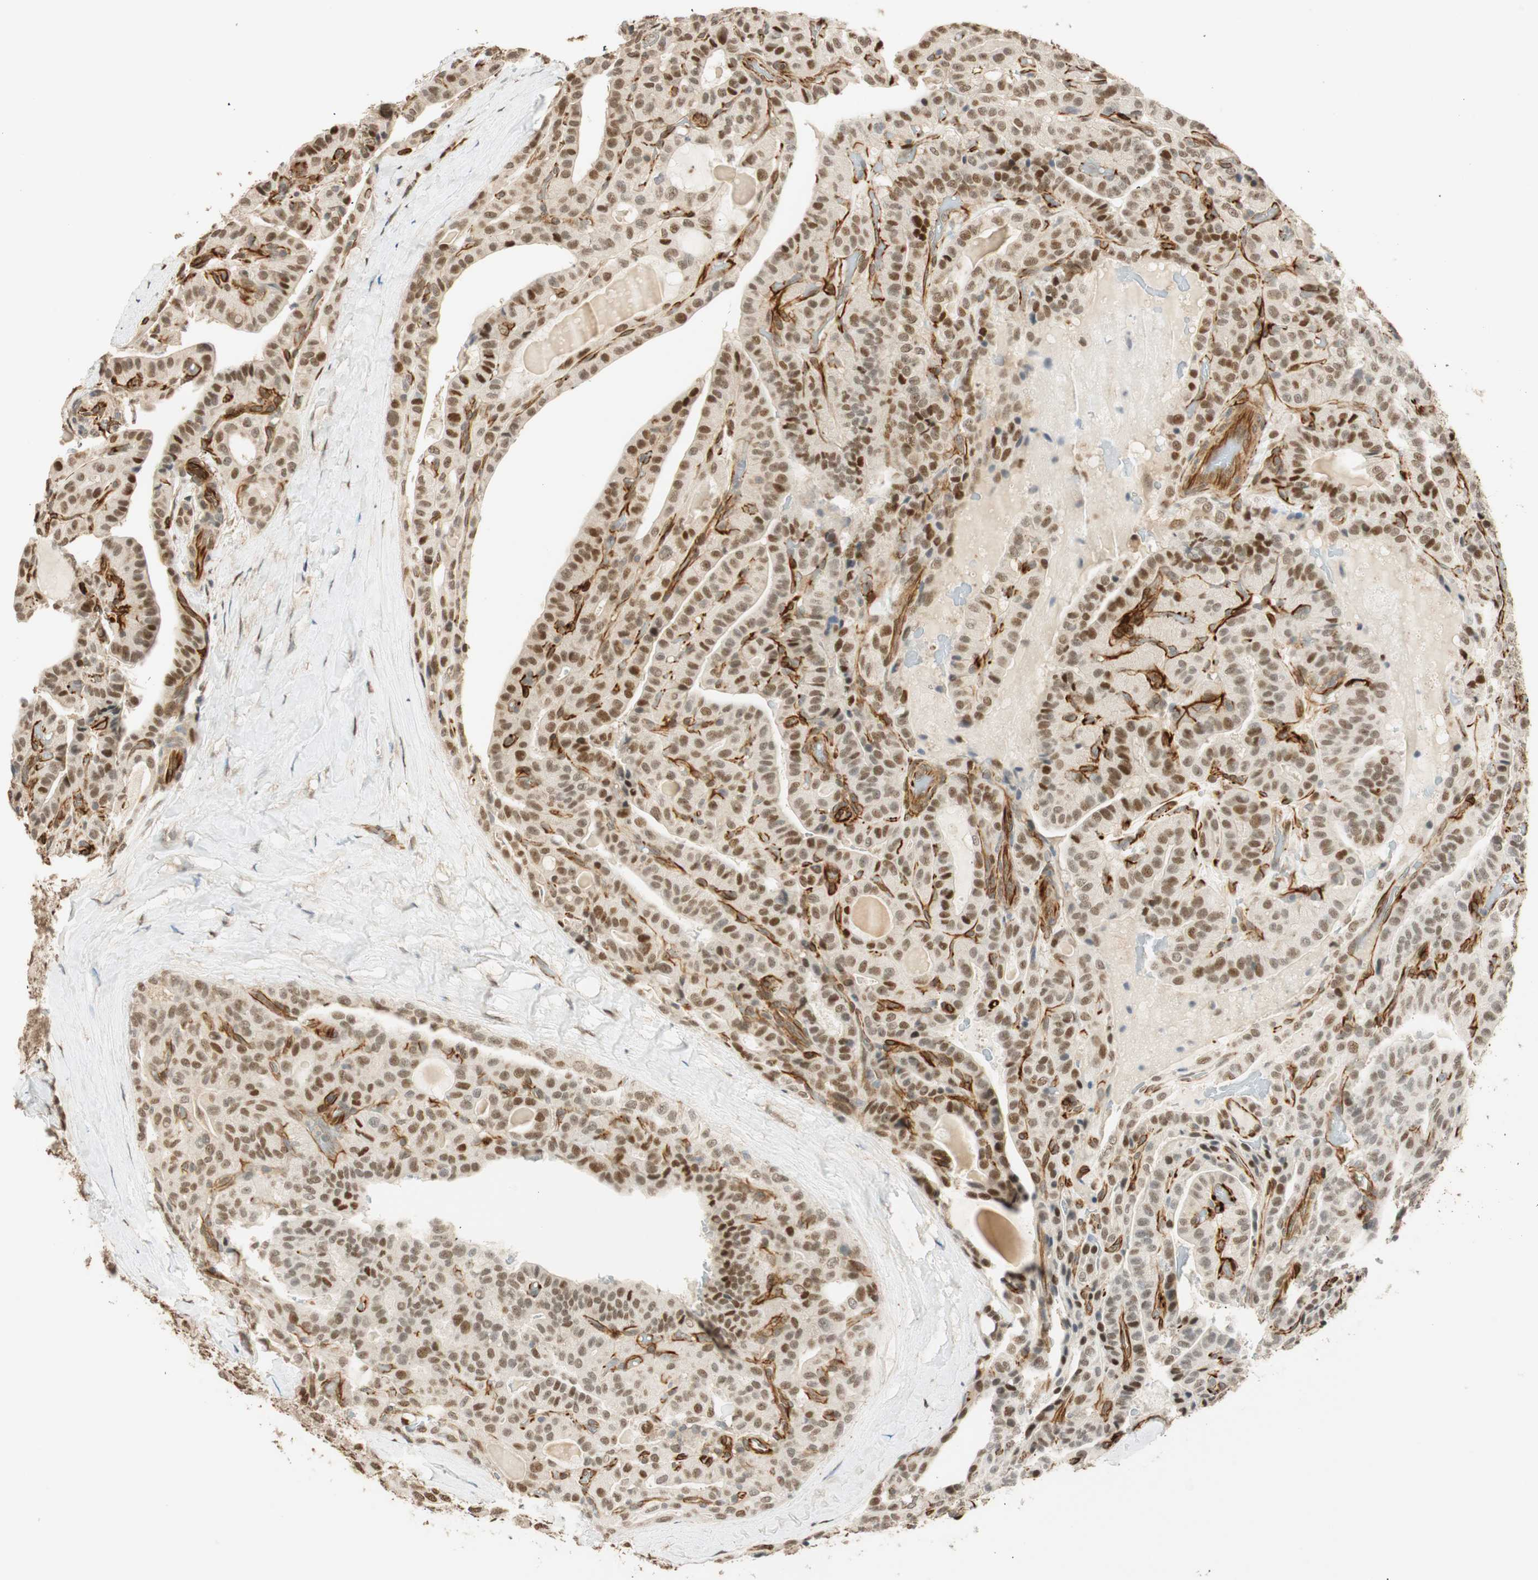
{"staining": {"intensity": "weak", "quantity": ">75%", "location": "cytoplasmic/membranous,nuclear"}, "tissue": "thyroid cancer", "cell_type": "Tumor cells", "image_type": "cancer", "snomed": [{"axis": "morphology", "description": "Papillary adenocarcinoma, NOS"}, {"axis": "topography", "description": "Thyroid gland"}], "caption": "Immunohistochemistry image of human thyroid cancer stained for a protein (brown), which displays low levels of weak cytoplasmic/membranous and nuclear staining in about >75% of tumor cells.", "gene": "NES", "patient": {"sex": "male", "age": 77}}